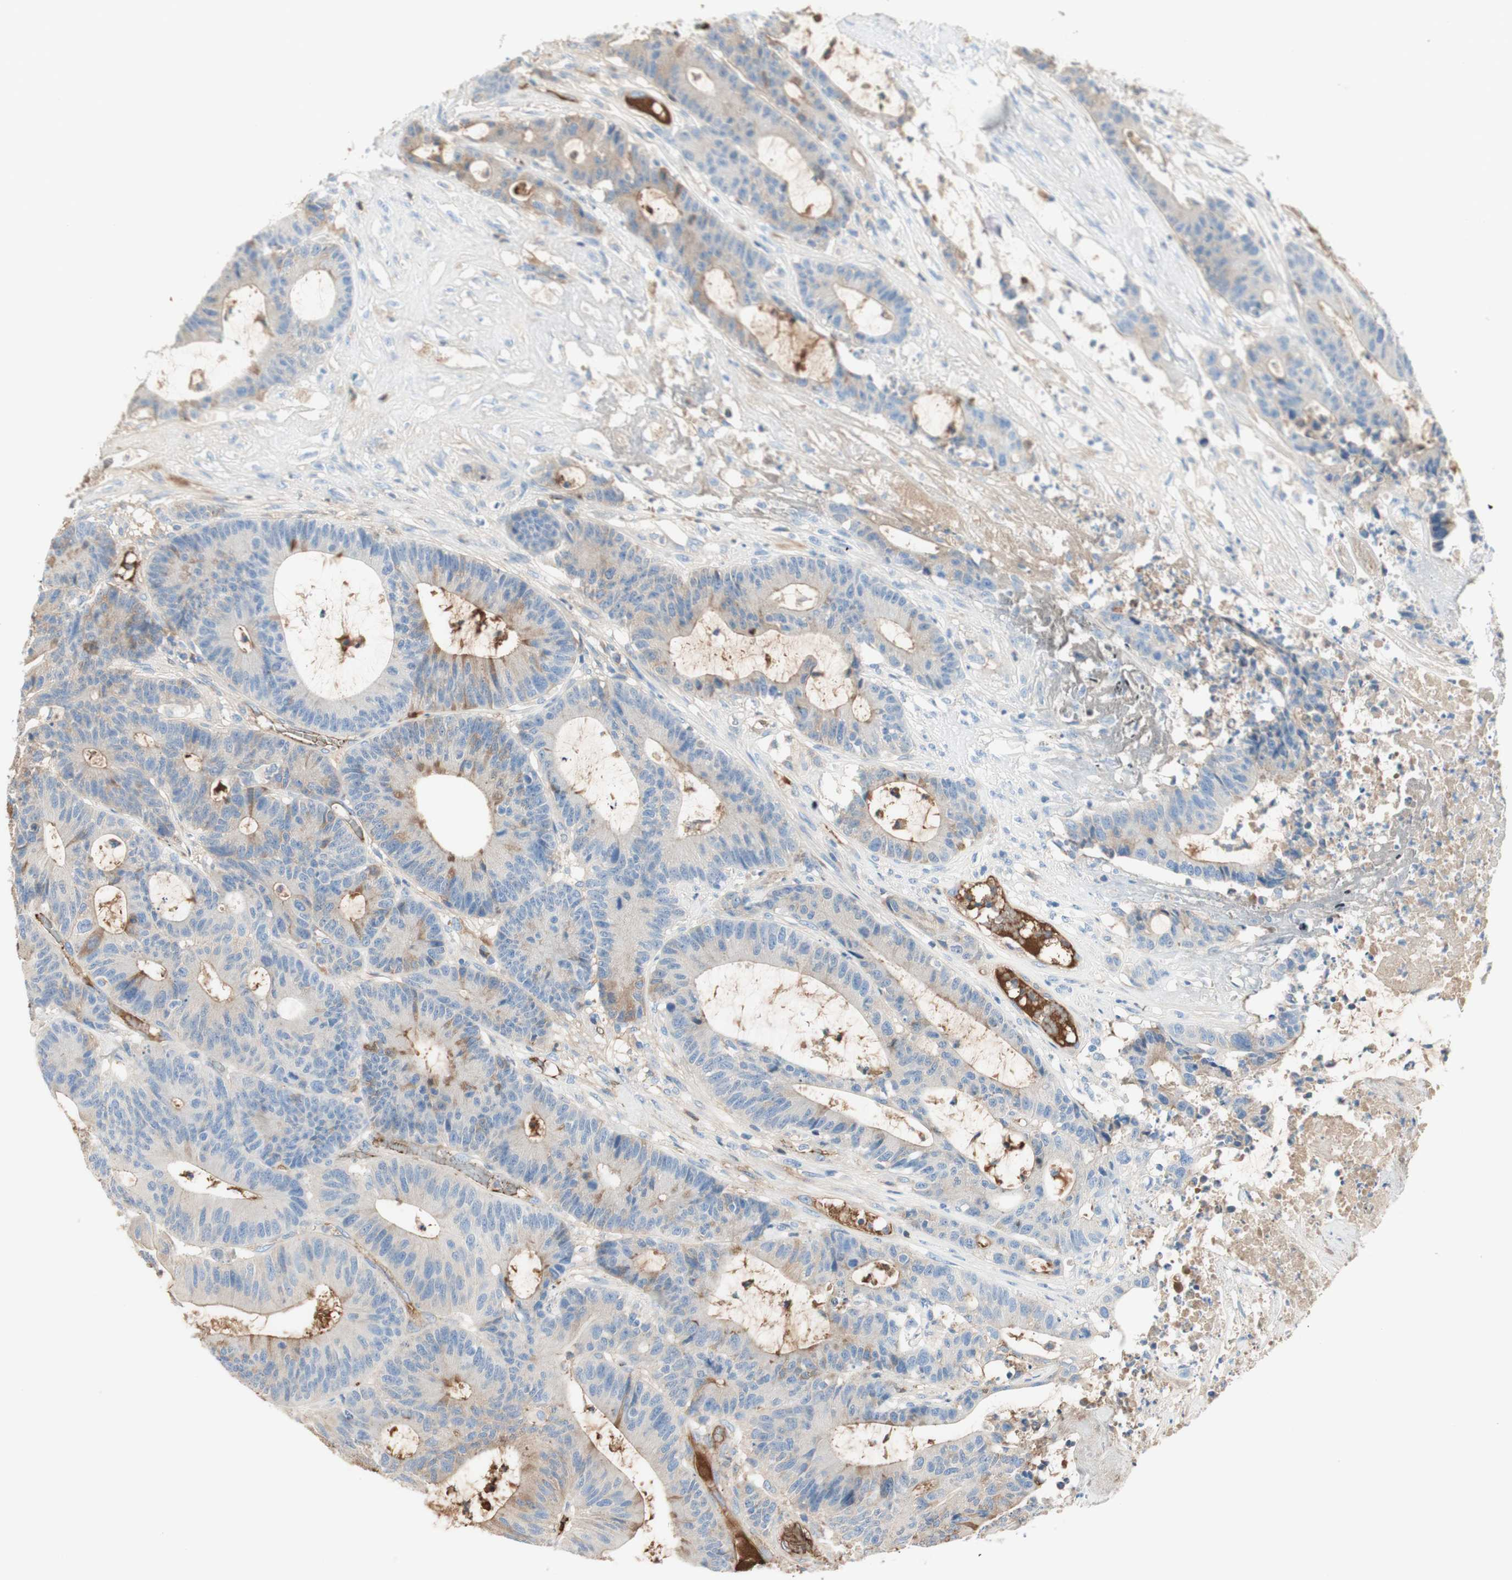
{"staining": {"intensity": "negative", "quantity": "none", "location": "none"}, "tissue": "colorectal cancer", "cell_type": "Tumor cells", "image_type": "cancer", "snomed": [{"axis": "morphology", "description": "Adenocarcinoma, NOS"}, {"axis": "topography", "description": "Colon"}], "caption": "The photomicrograph shows no staining of tumor cells in adenocarcinoma (colorectal).", "gene": "KNG1", "patient": {"sex": "female", "age": 84}}